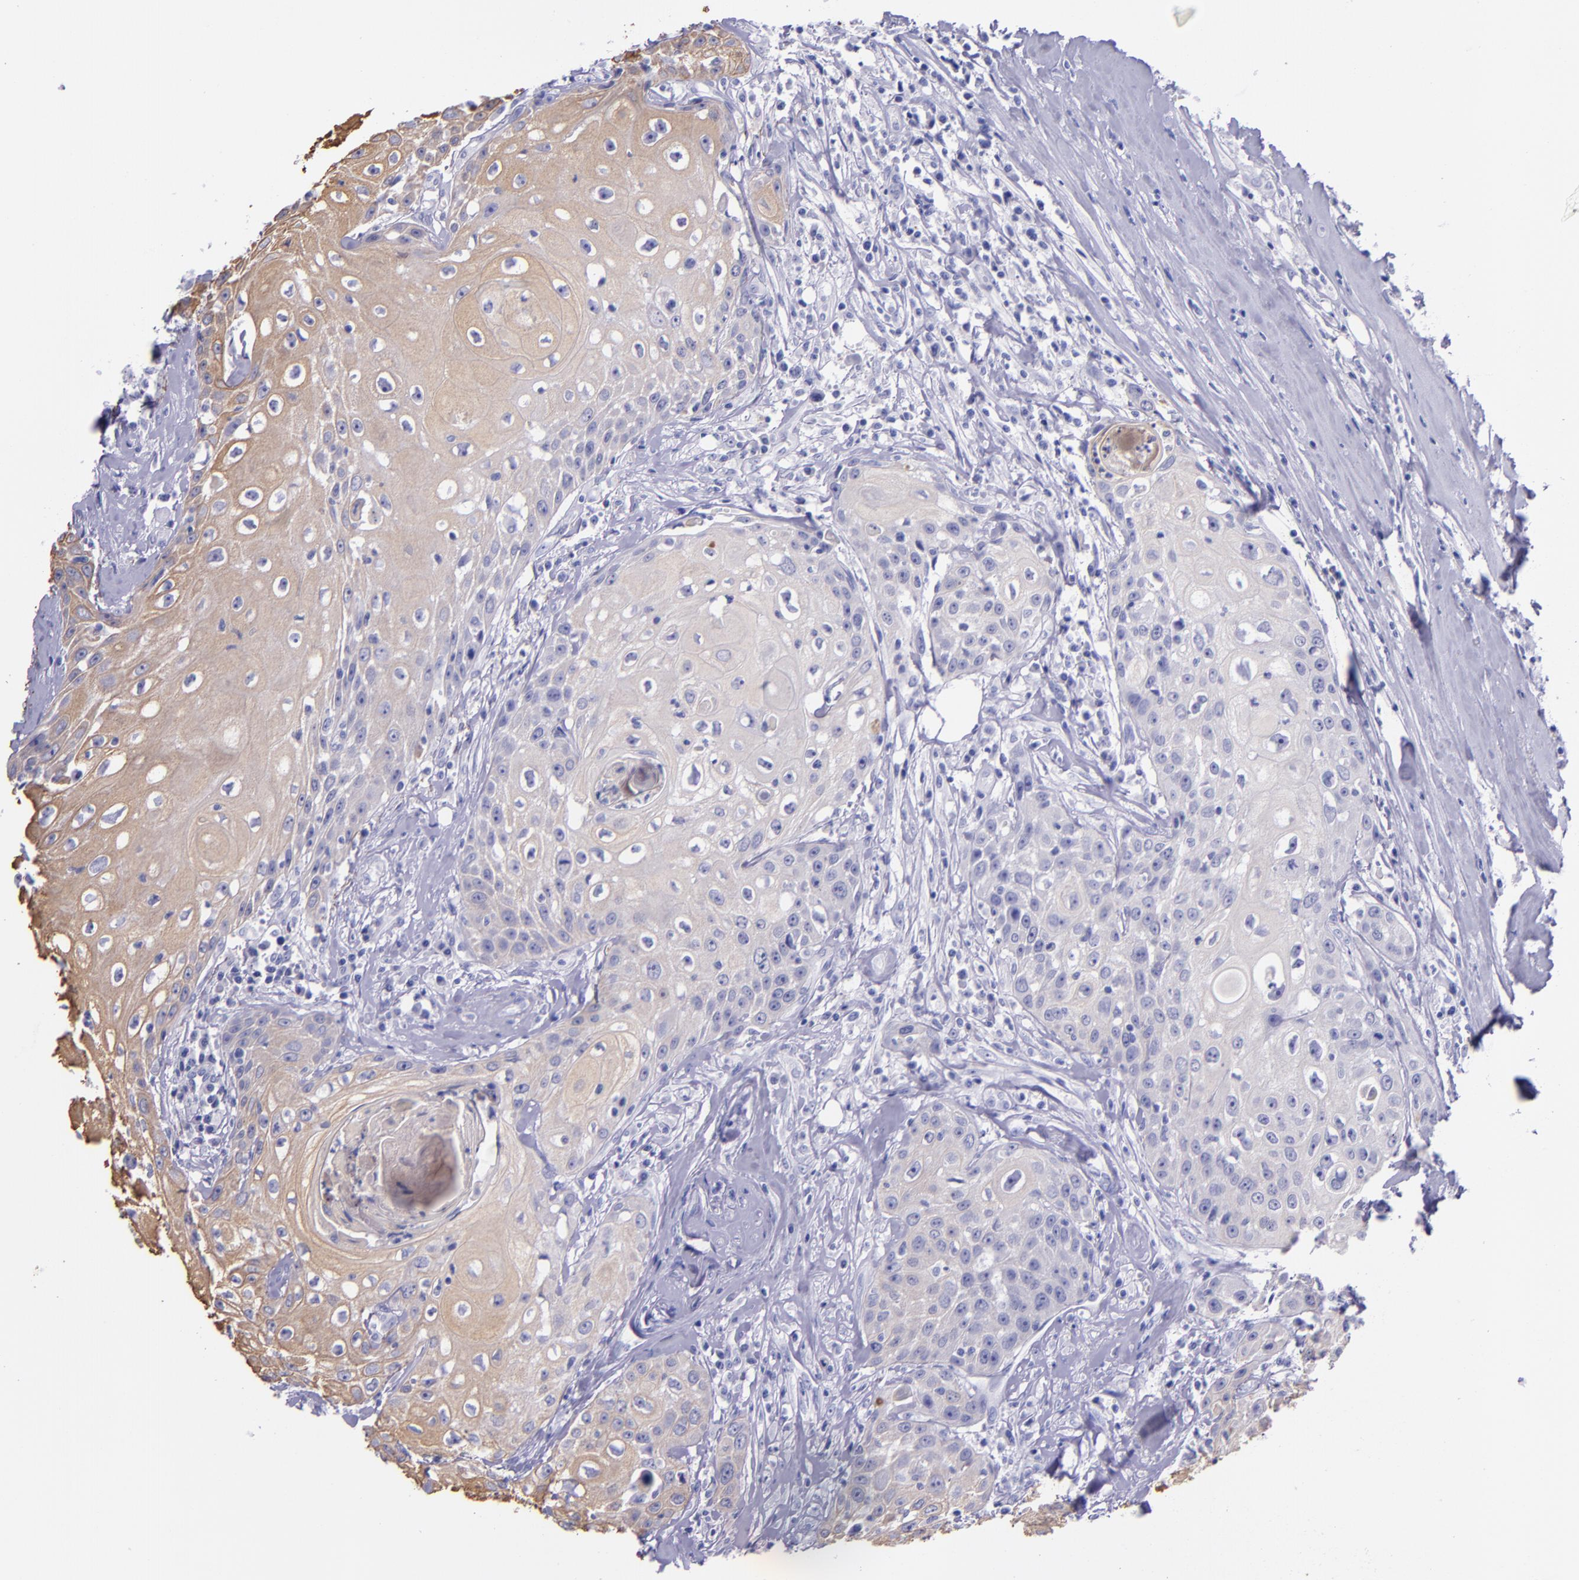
{"staining": {"intensity": "moderate", "quantity": ">75%", "location": "cytoplasmic/membranous"}, "tissue": "head and neck cancer", "cell_type": "Tumor cells", "image_type": "cancer", "snomed": [{"axis": "morphology", "description": "Squamous cell carcinoma, NOS"}, {"axis": "topography", "description": "Oral tissue"}, {"axis": "topography", "description": "Head-Neck"}], "caption": "Head and neck cancer (squamous cell carcinoma) was stained to show a protein in brown. There is medium levels of moderate cytoplasmic/membranous staining in approximately >75% of tumor cells.", "gene": "KRT4", "patient": {"sex": "female", "age": 82}}